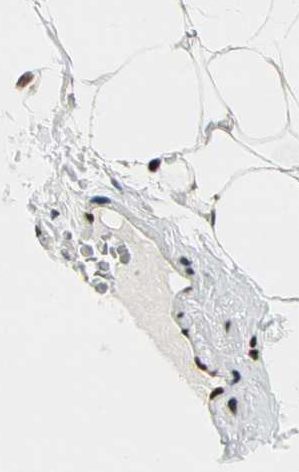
{"staining": {"intensity": "moderate", "quantity": "25%-75%", "location": "nuclear"}, "tissue": "adipose tissue", "cell_type": "Adipocytes", "image_type": "normal", "snomed": [{"axis": "morphology", "description": "Normal tissue, NOS"}, {"axis": "topography", "description": "Peripheral nerve tissue"}], "caption": "Protein positivity by immunohistochemistry (IHC) demonstrates moderate nuclear positivity in about 25%-75% of adipocytes in normal adipose tissue.", "gene": "RECQL", "patient": {"sex": "male", "age": 70}}